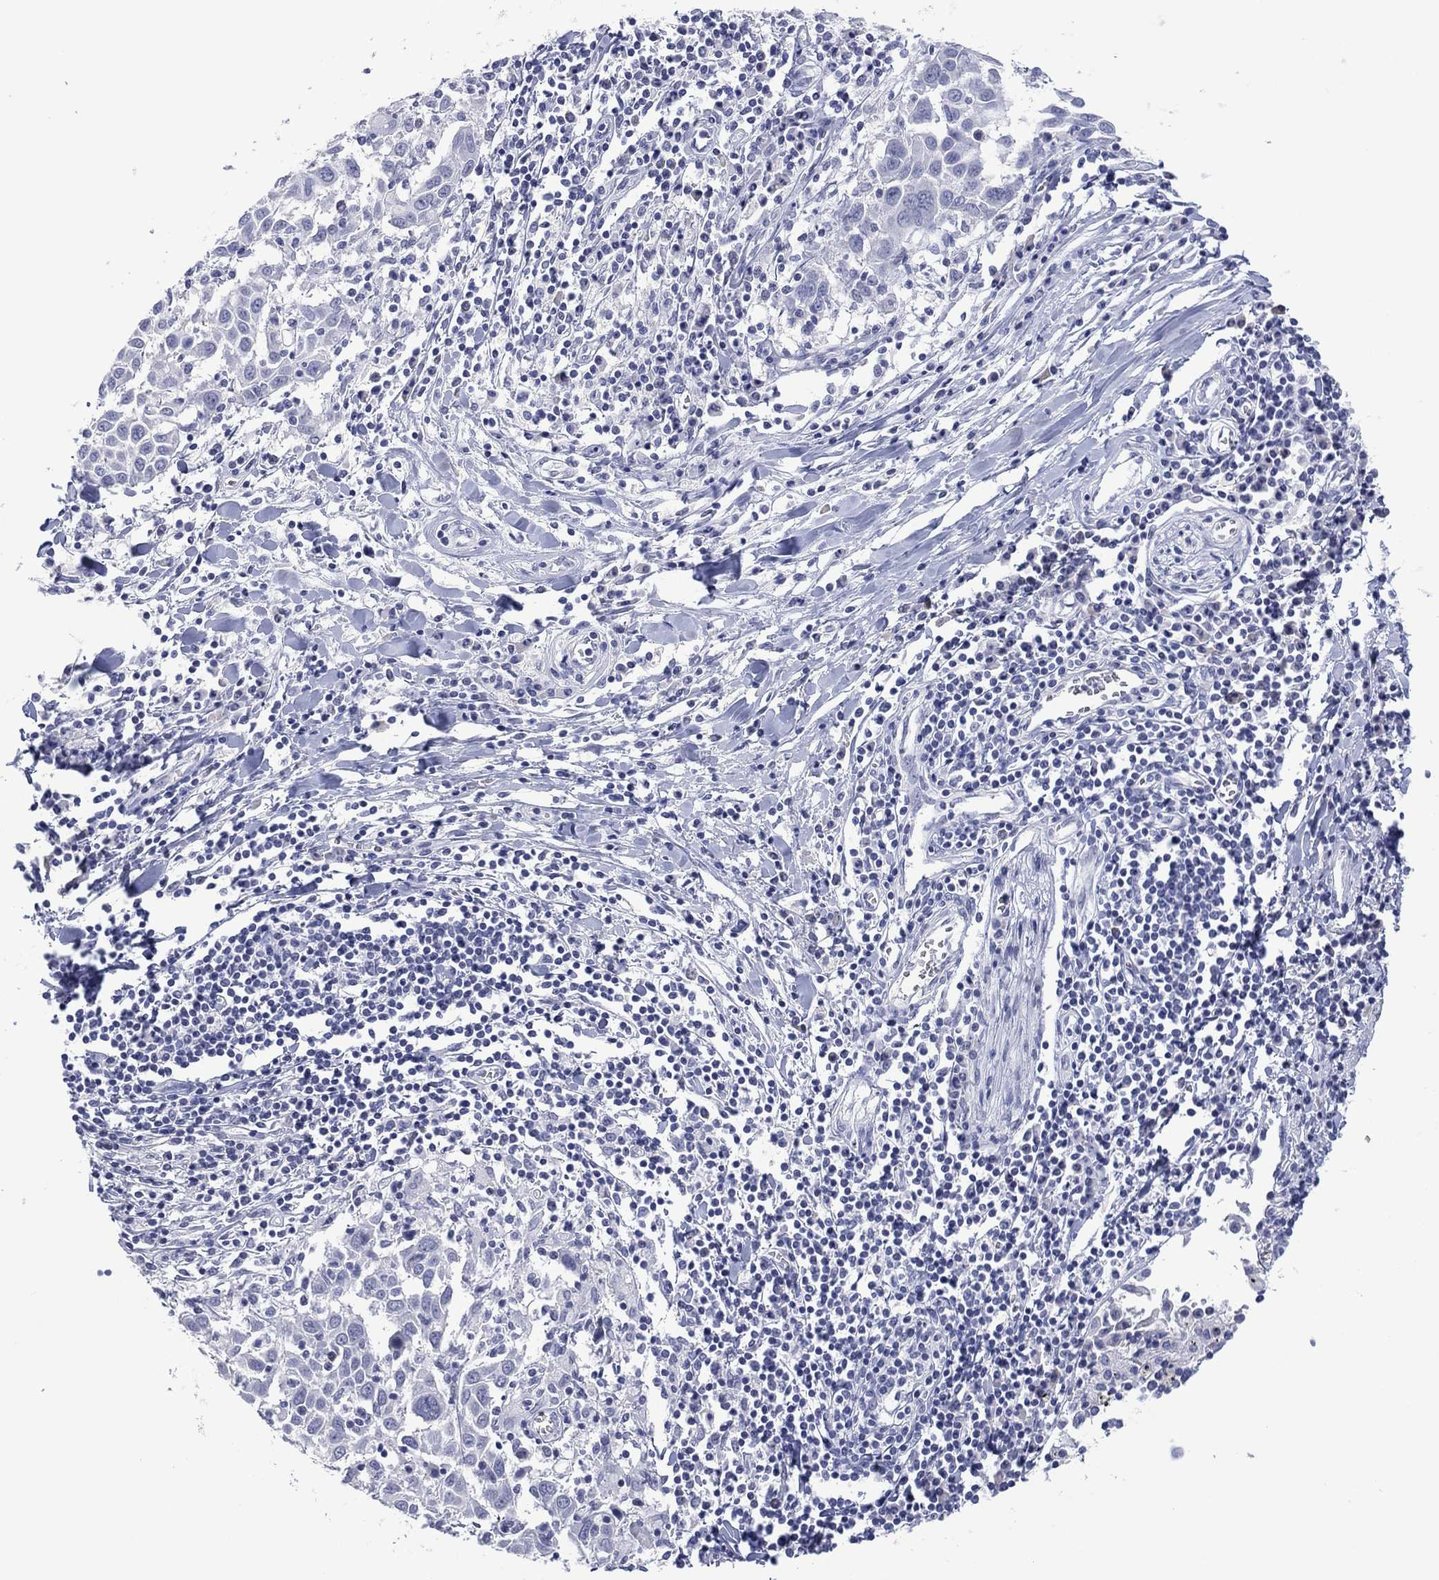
{"staining": {"intensity": "negative", "quantity": "none", "location": "none"}, "tissue": "lung cancer", "cell_type": "Tumor cells", "image_type": "cancer", "snomed": [{"axis": "morphology", "description": "Squamous cell carcinoma, NOS"}, {"axis": "topography", "description": "Lung"}], "caption": "Immunohistochemistry (IHC) of squamous cell carcinoma (lung) demonstrates no positivity in tumor cells.", "gene": "UTF1", "patient": {"sex": "male", "age": 57}}